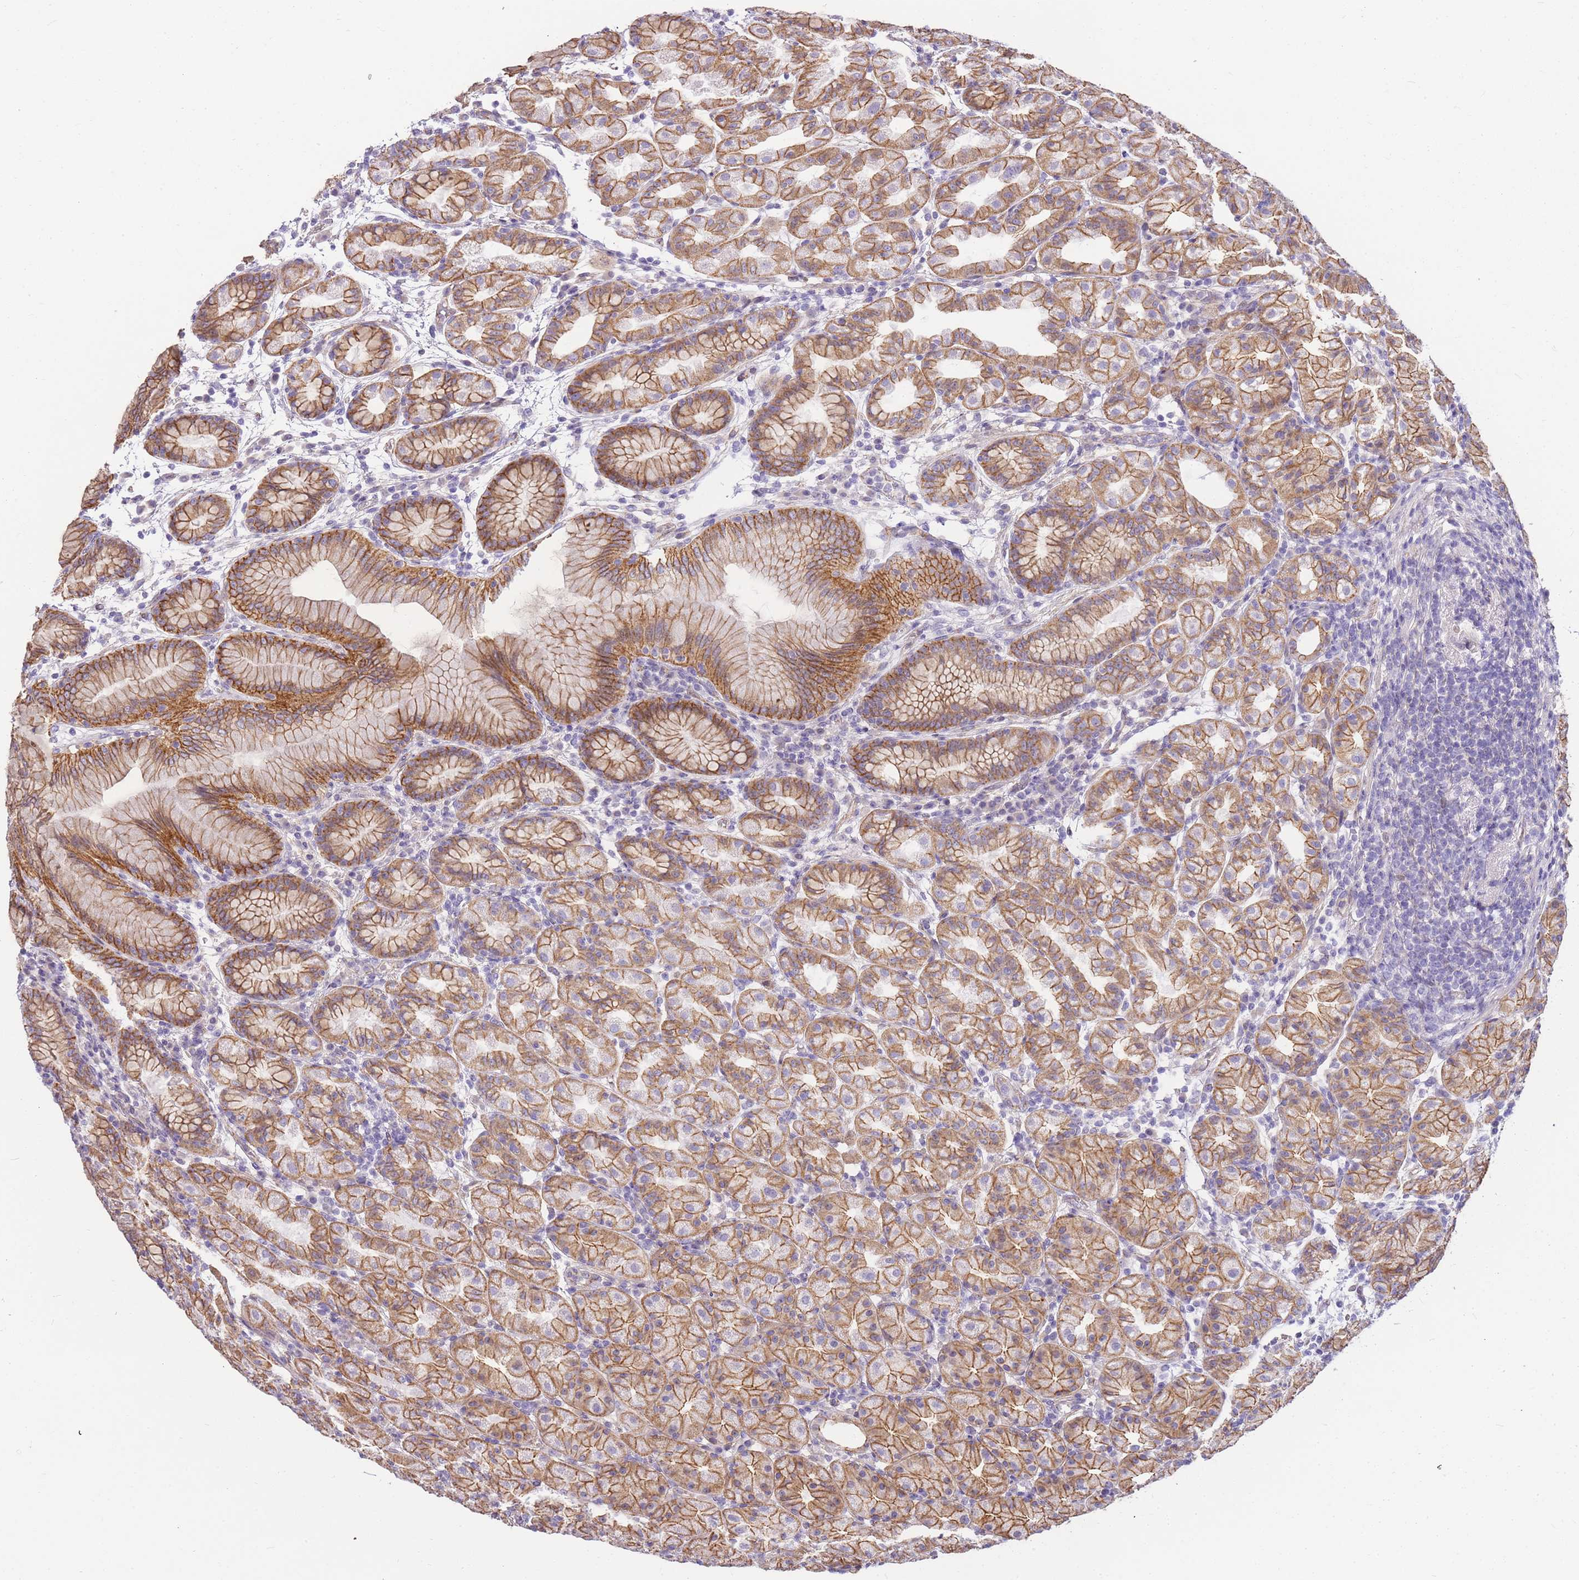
{"staining": {"intensity": "moderate", "quantity": ">75%", "location": "cytoplasmic/membranous"}, "tissue": "stomach", "cell_type": "Glandular cells", "image_type": "normal", "snomed": [{"axis": "morphology", "description": "Normal tissue, NOS"}, {"axis": "topography", "description": "Stomach"}], "caption": "This image reveals IHC staining of benign human stomach, with medium moderate cytoplasmic/membranous expression in about >75% of glandular cells.", "gene": "CLBA1", "patient": {"sex": "female", "age": 79}}